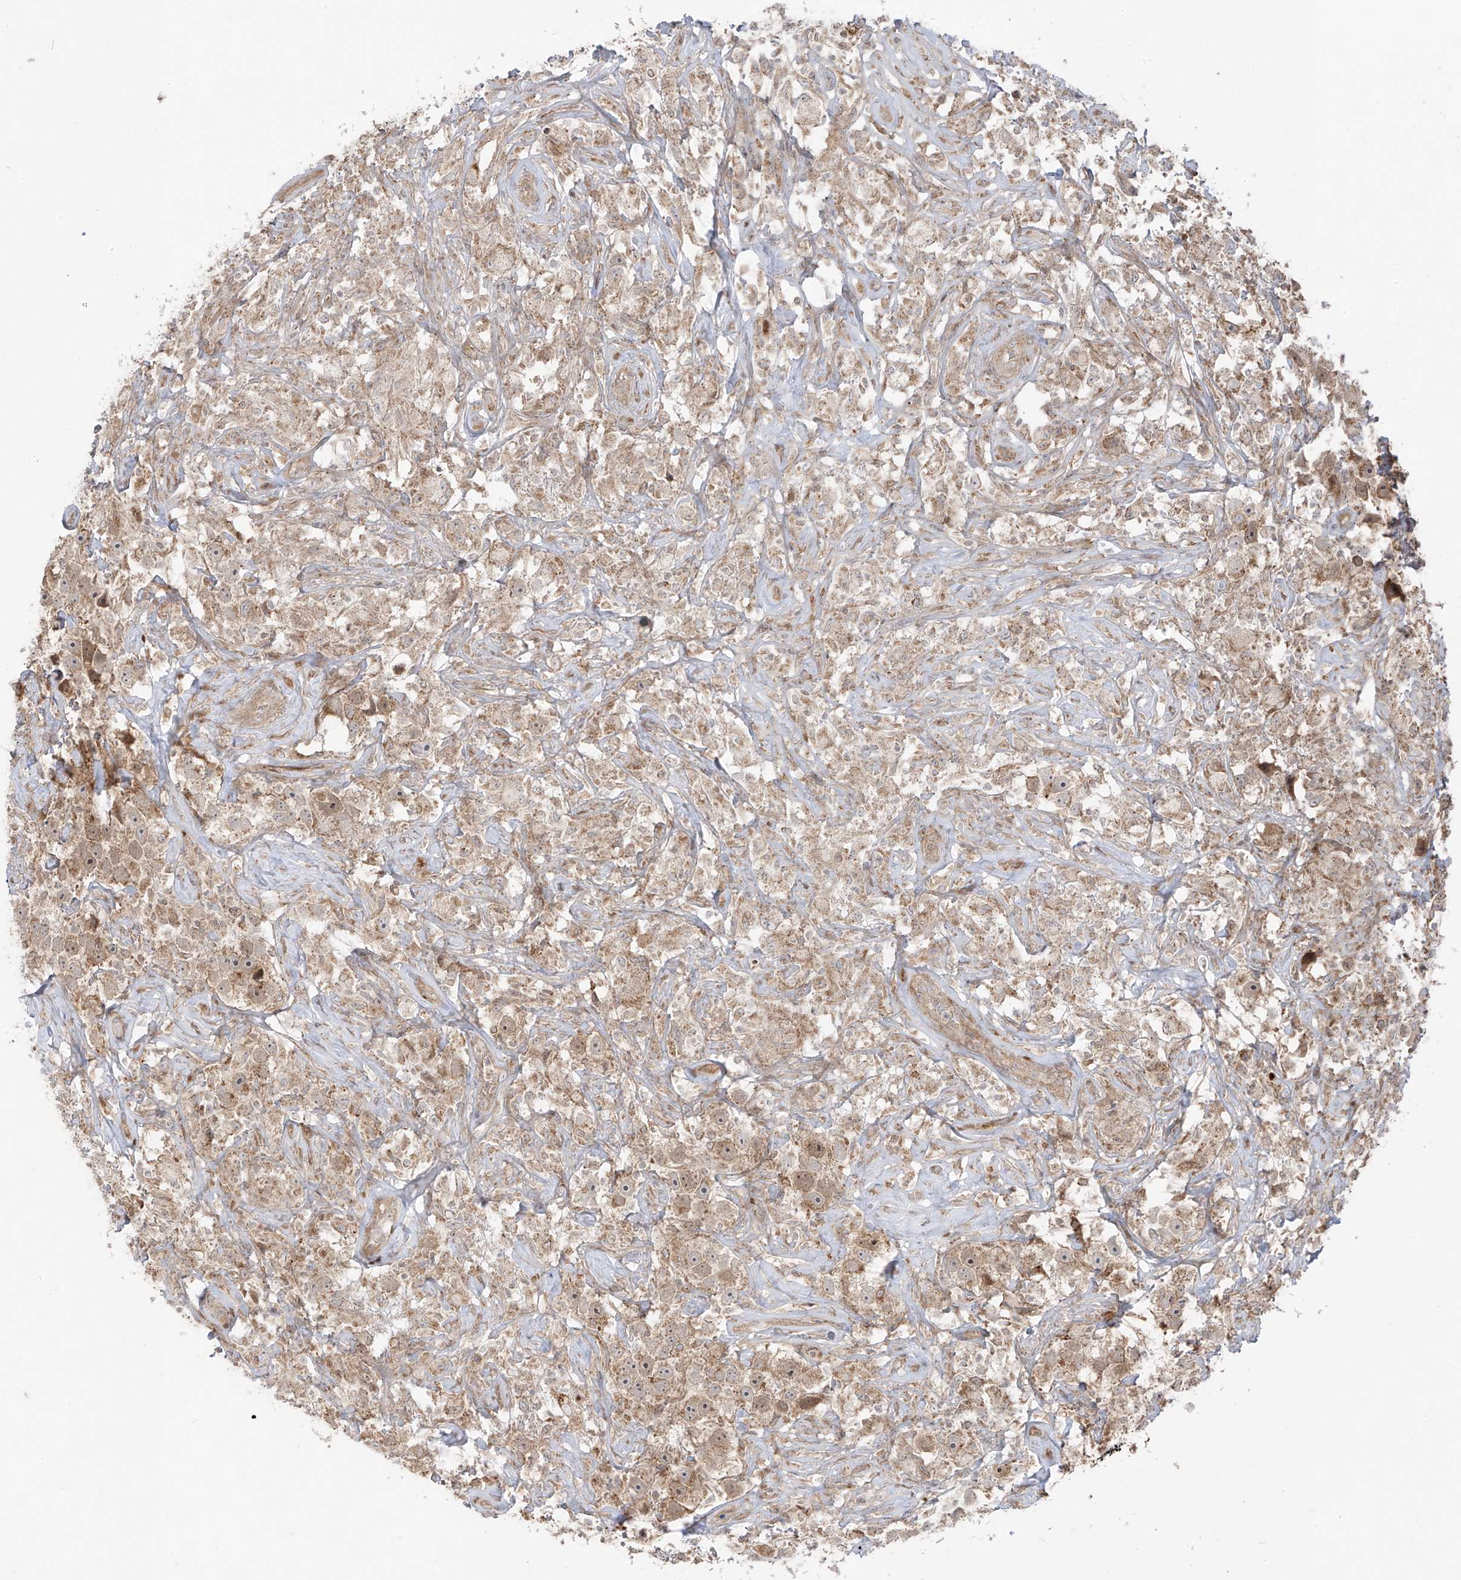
{"staining": {"intensity": "moderate", "quantity": ">75%", "location": "cytoplasmic/membranous"}, "tissue": "testis cancer", "cell_type": "Tumor cells", "image_type": "cancer", "snomed": [{"axis": "morphology", "description": "Seminoma, NOS"}, {"axis": "topography", "description": "Testis"}], "caption": "A medium amount of moderate cytoplasmic/membranous expression is appreciated in about >75% of tumor cells in testis seminoma tissue.", "gene": "PDE11A", "patient": {"sex": "male", "age": 49}}